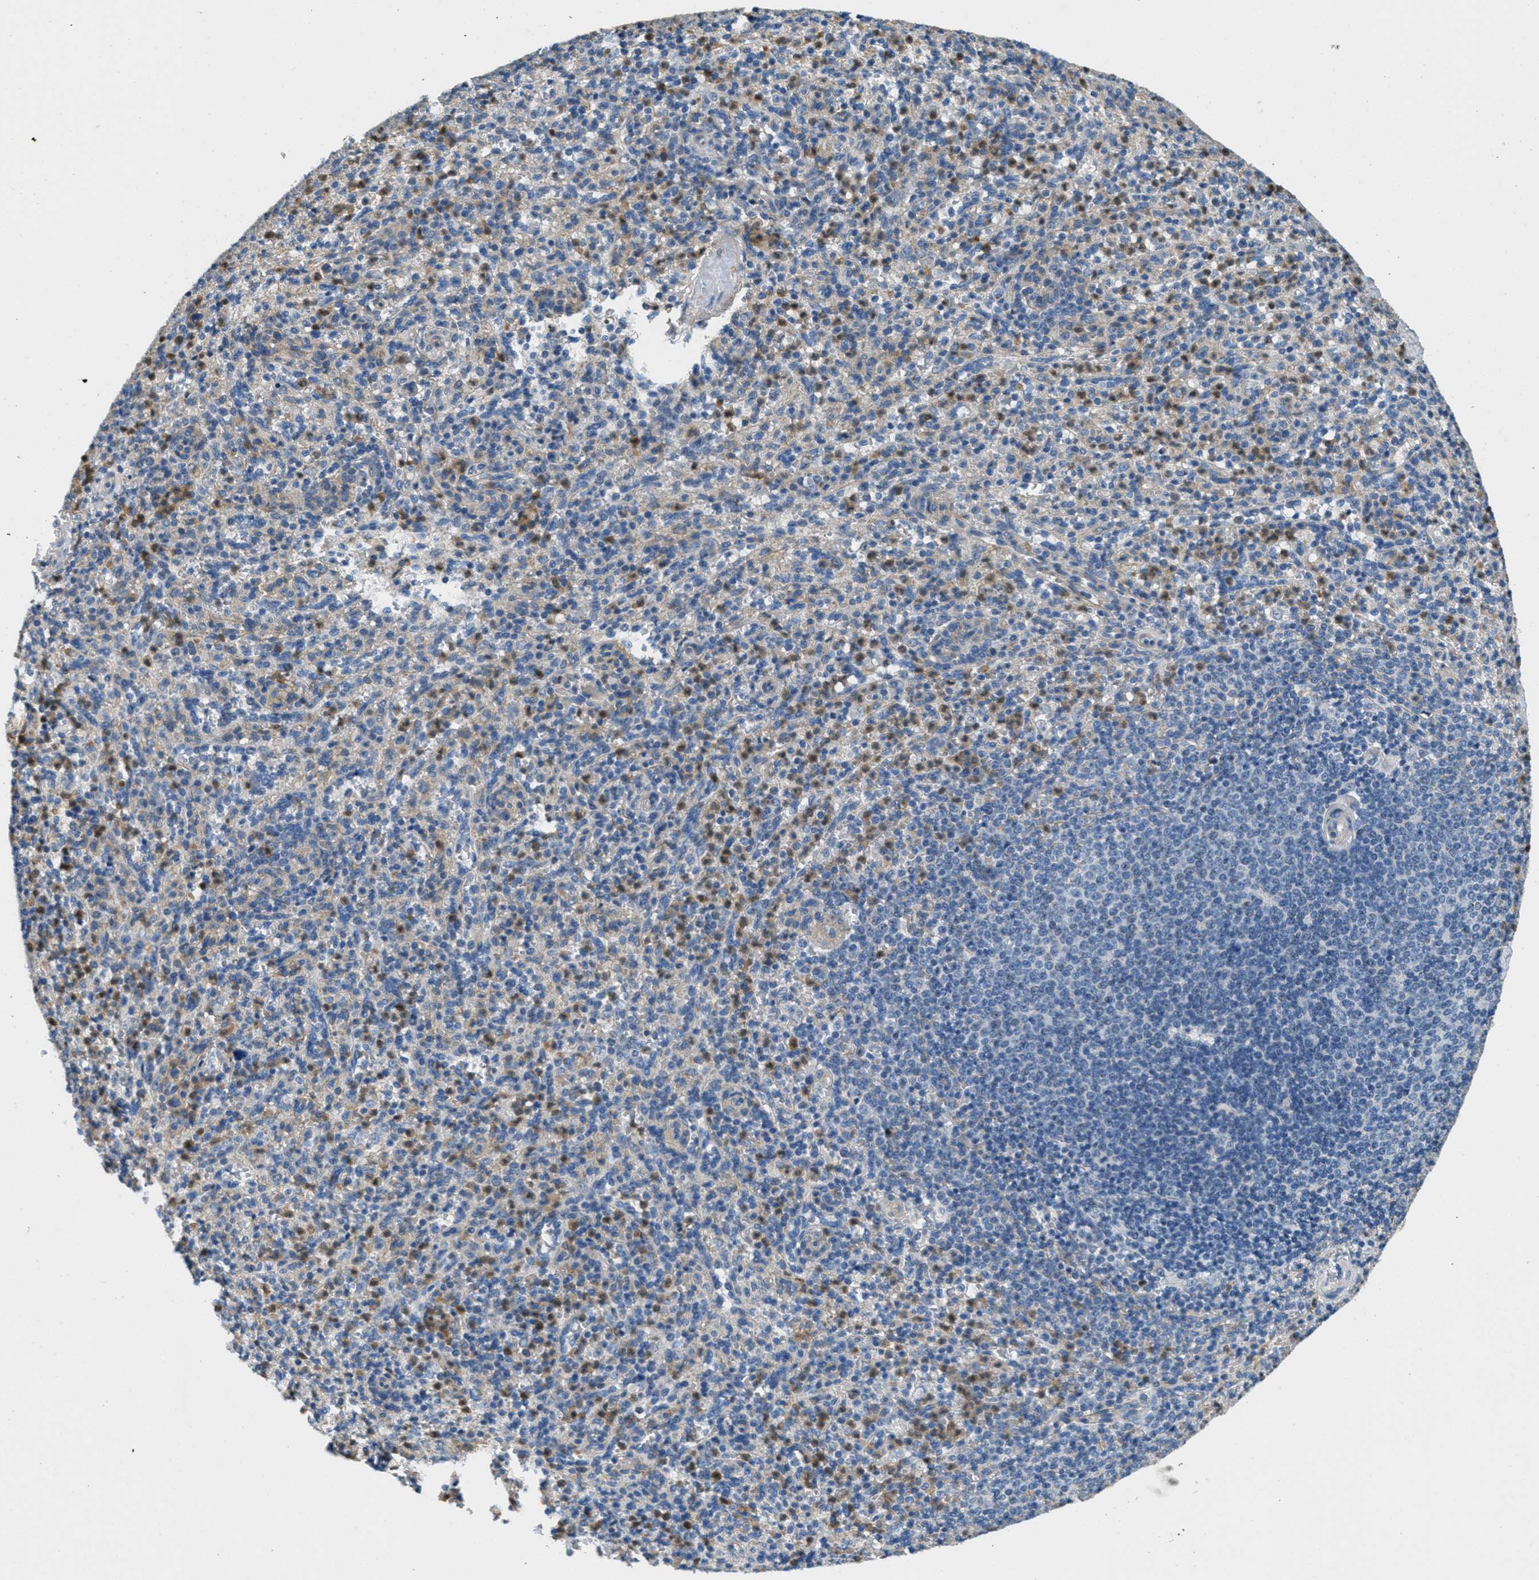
{"staining": {"intensity": "moderate", "quantity": "<25%", "location": "cytoplasmic/membranous"}, "tissue": "spleen", "cell_type": "Cells in red pulp", "image_type": "normal", "snomed": [{"axis": "morphology", "description": "Normal tissue, NOS"}, {"axis": "topography", "description": "Spleen"}], "caption": "Moderate cytoplasmic/membranous positivity for a protein is appreciated in about <25% of cells in red pulp of unremarkable spleen using immunohistochemistry (IHC).", "gene": "TOMM70", "patient": {"sex": "male", "age": 36}}